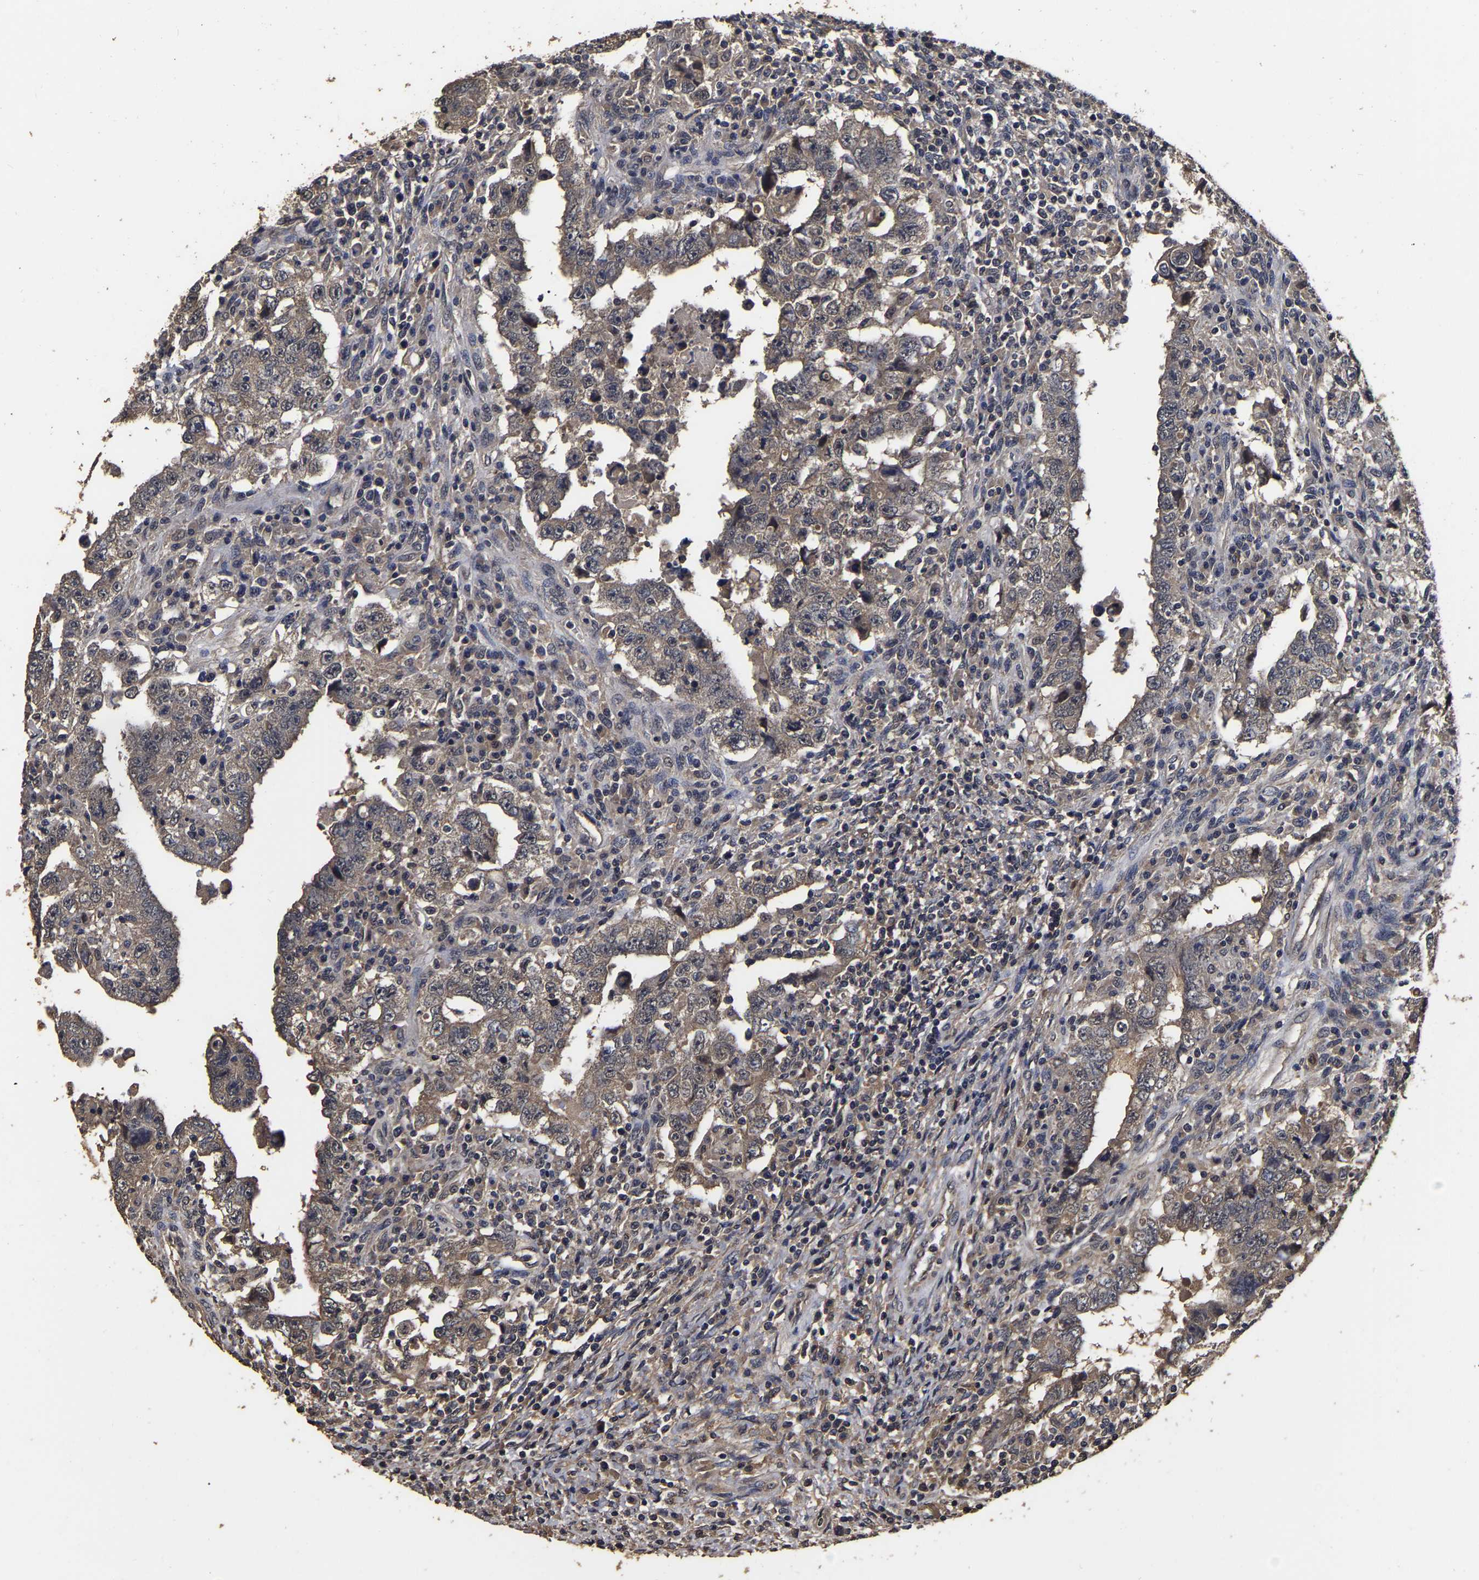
{"staining": {"intensity": "weak", "quantity": ">75%", "location": "cytoplasmic/membranous"}, "tissue": "testis cancer", "cell_type": "Tumor cells", "image_type": "cancer", "snomed": [{"axis": "morphology", "description": "Carcinoma, Embryonal, NOS"}, {"axis": "topography", "description": "Testis"}], "caption": "Human embryonal carcinoma (testis) stained with a protein marker shows weak staining in tumor cells.", "gene": "STK32C", "patient": {"sex": "male", "age": 26}}